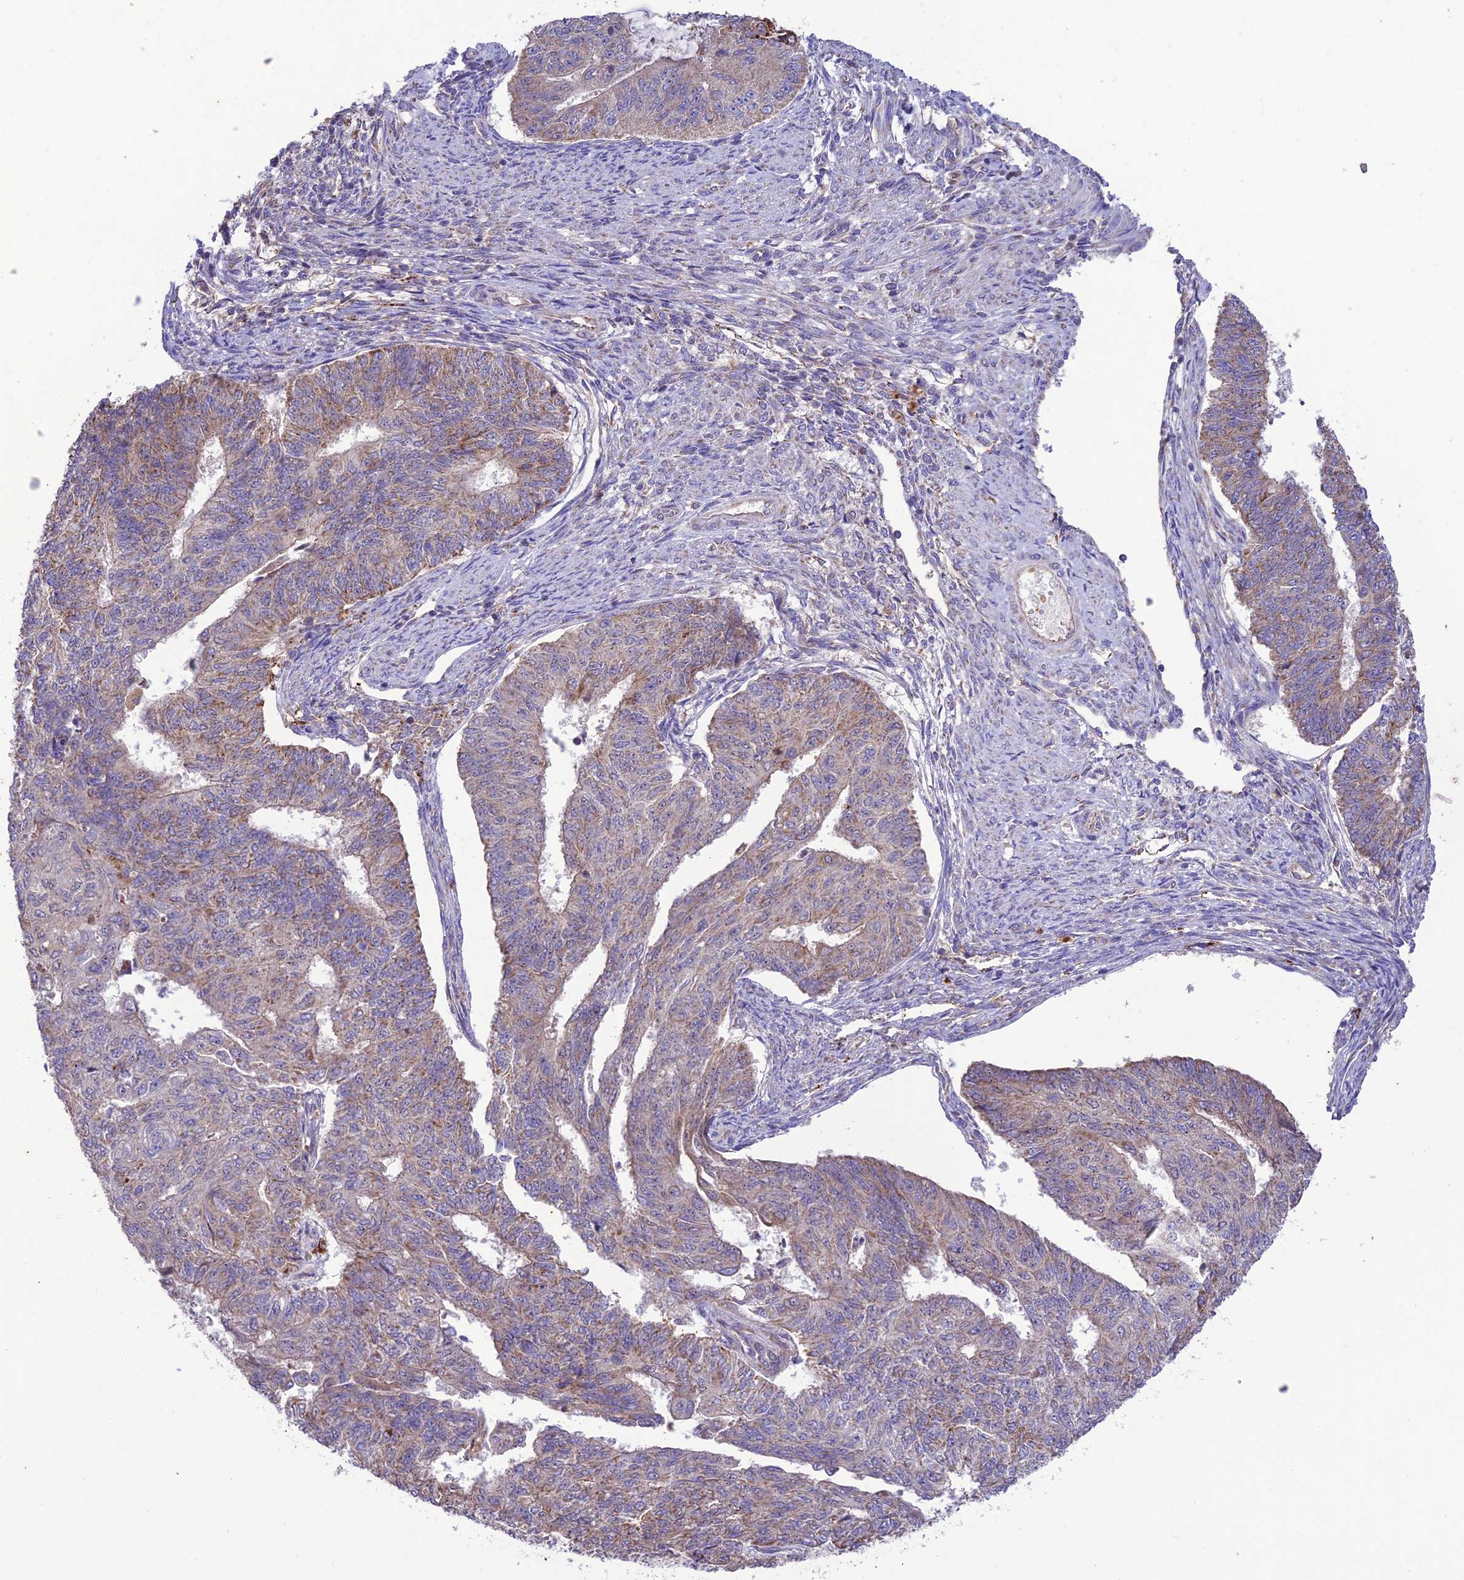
{"staining": {"intensity": "moderate", "quantity": "<25%", "location": "cytoplasmic/membranous"}, "tissue": "endometrial cancer", "cell_type": "Tumor cells", "image_type": "cancer", "snomed": [{"axis": "morphology", "description": "Adenocarcinoma, NOS"}, {"axis": "topography", "description": "Endometrium"}], "caption": "This histopathology image exhibits adenocarcinoma (endometrial) stained with immunohistochemistry (IHC) to label a protein in brown. The cytoplasmic/membranous of tumor cells show moderate positivity for the protein. Nuclei are counter-stained blue.", "gene": "NDUFAF1", "patient": {"sex": "female", "age": 32}}